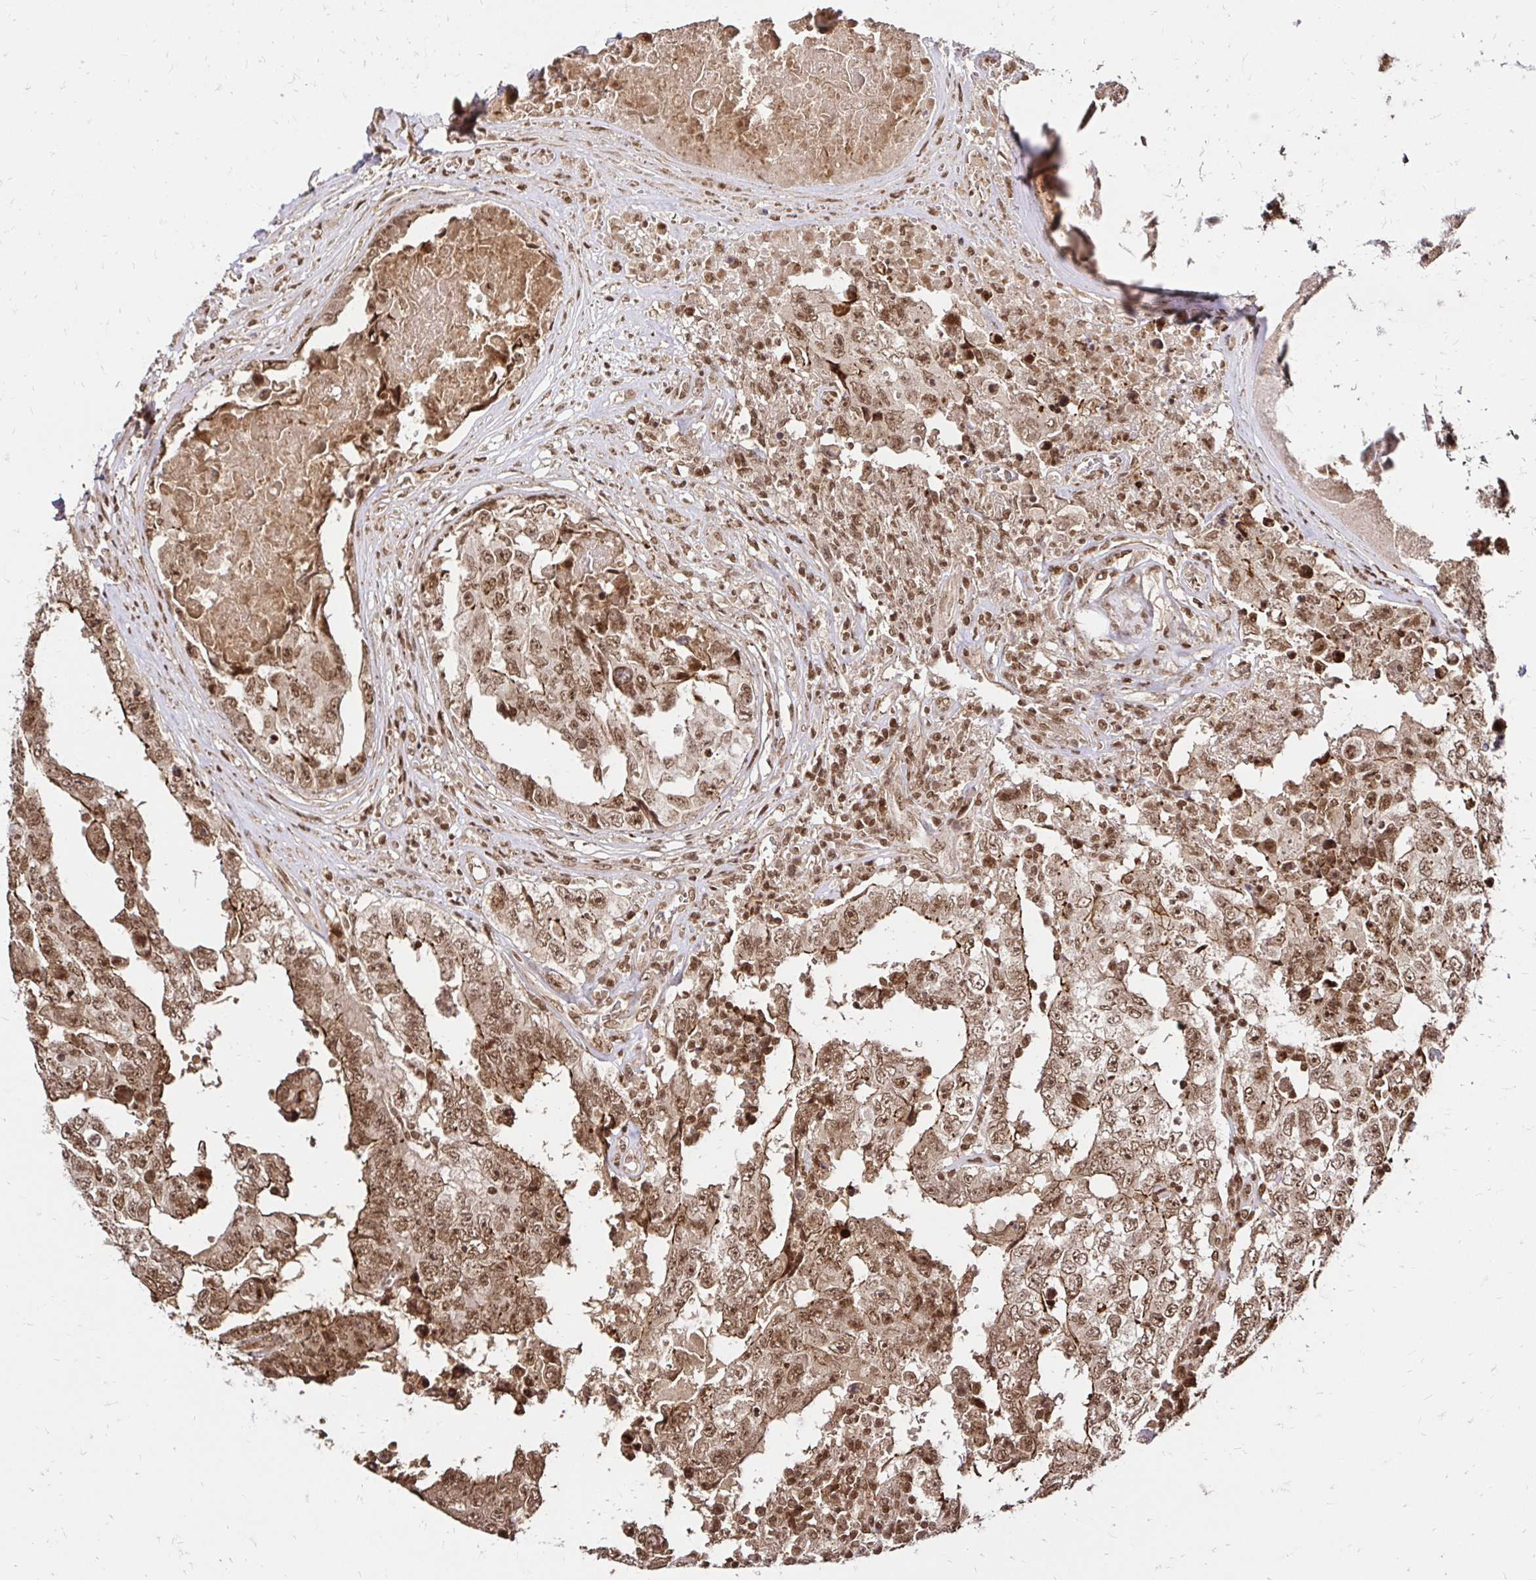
{"staining": {"intensity": "moderate", "quantity": ">75%", "location": "cytoplasmic/membranous,nuclear"}, "tissue": "testis cancer", "cell_type": "Tumor cells", "image_type": "cancer", "snomed": [{"axis": "morphology", "description": "Normal tissue, NOS"}, {"axis": "morphology", "description": "Carcinoma, Embryonal, NOS"}, {"axis": "topography", "description": "Testis"}, {"axis": "topography", "description": "Epididymis"}], "caption": "Protein expression analysis of human testis embryonal carcinoma reveals moderate cytoplasmic/membranous and nuclear staining in about >75% of tumor cells.", "gene": "GLYR1", "patient": {"sex": "male", "age": 25}}